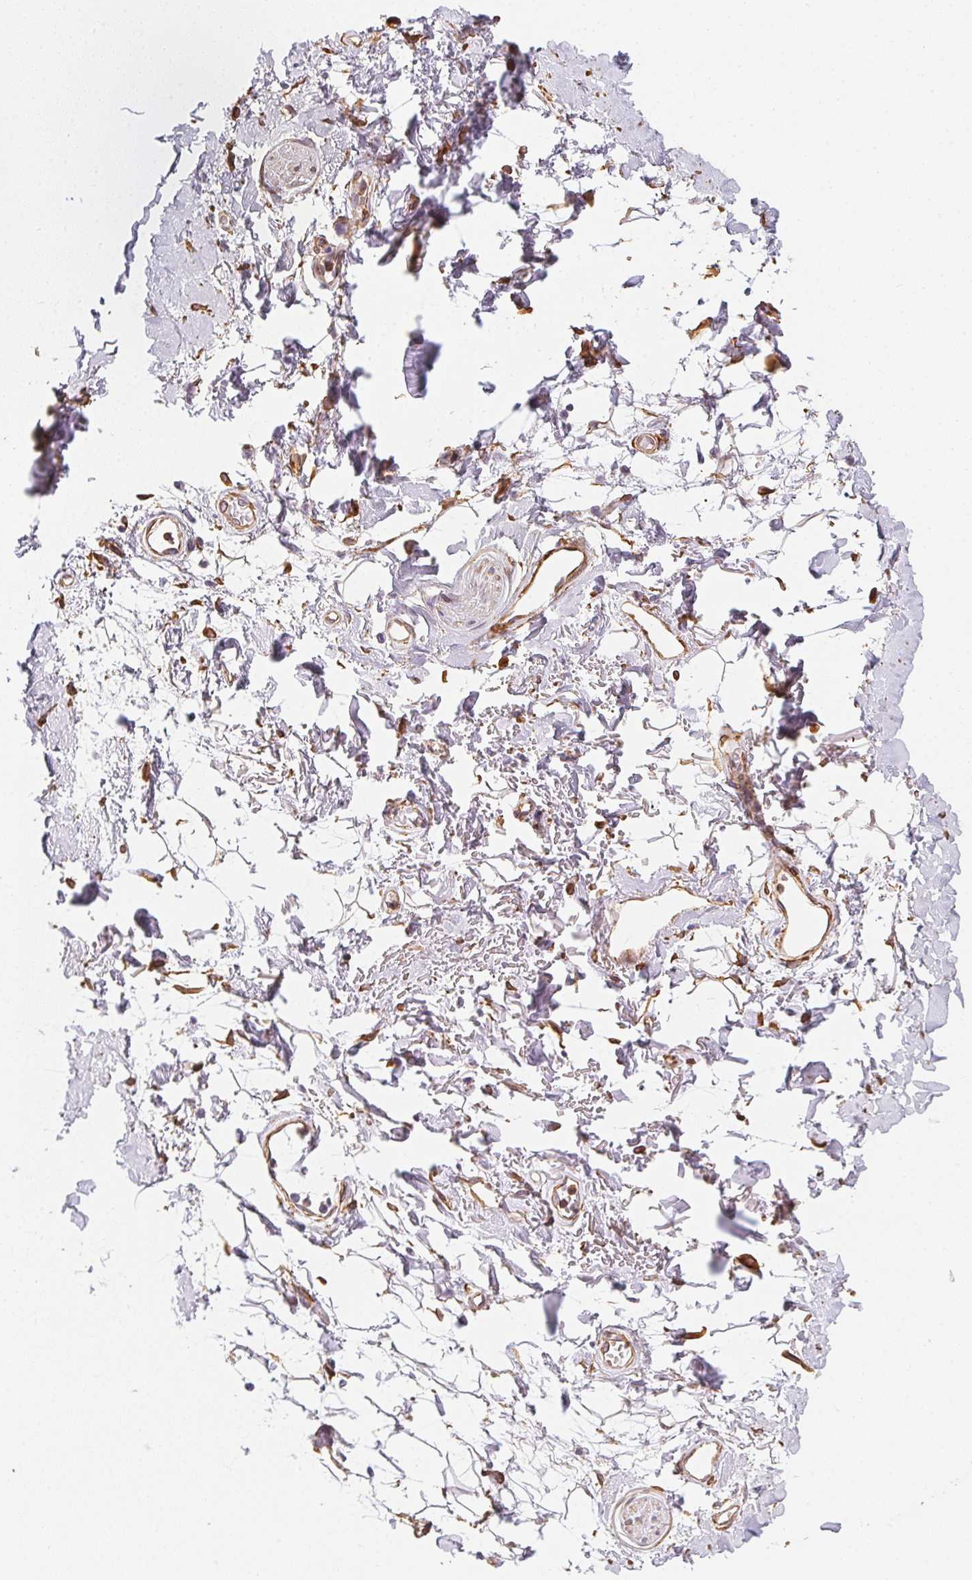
{"staining": {"intensity": "negative", "quantity": "none", "location": "none"}, "tissue": "adipose tissue", "cell_type": "Adipocytes", "image_type": "normal", "snomed": [{"axis": "morphology", "description": "Normal tissue, NOS"}, {"axis": "topography", "description": "Anal"}, {"axis": "topography", "description": "Peripheral nerve tissue"}], "caption": "Immunohistochemical staining of normal adipose tissue demonstrates no significant staining in adipocytes.", "gene": "RSBN1", "patient": {"sex": "male", "age": 78}}